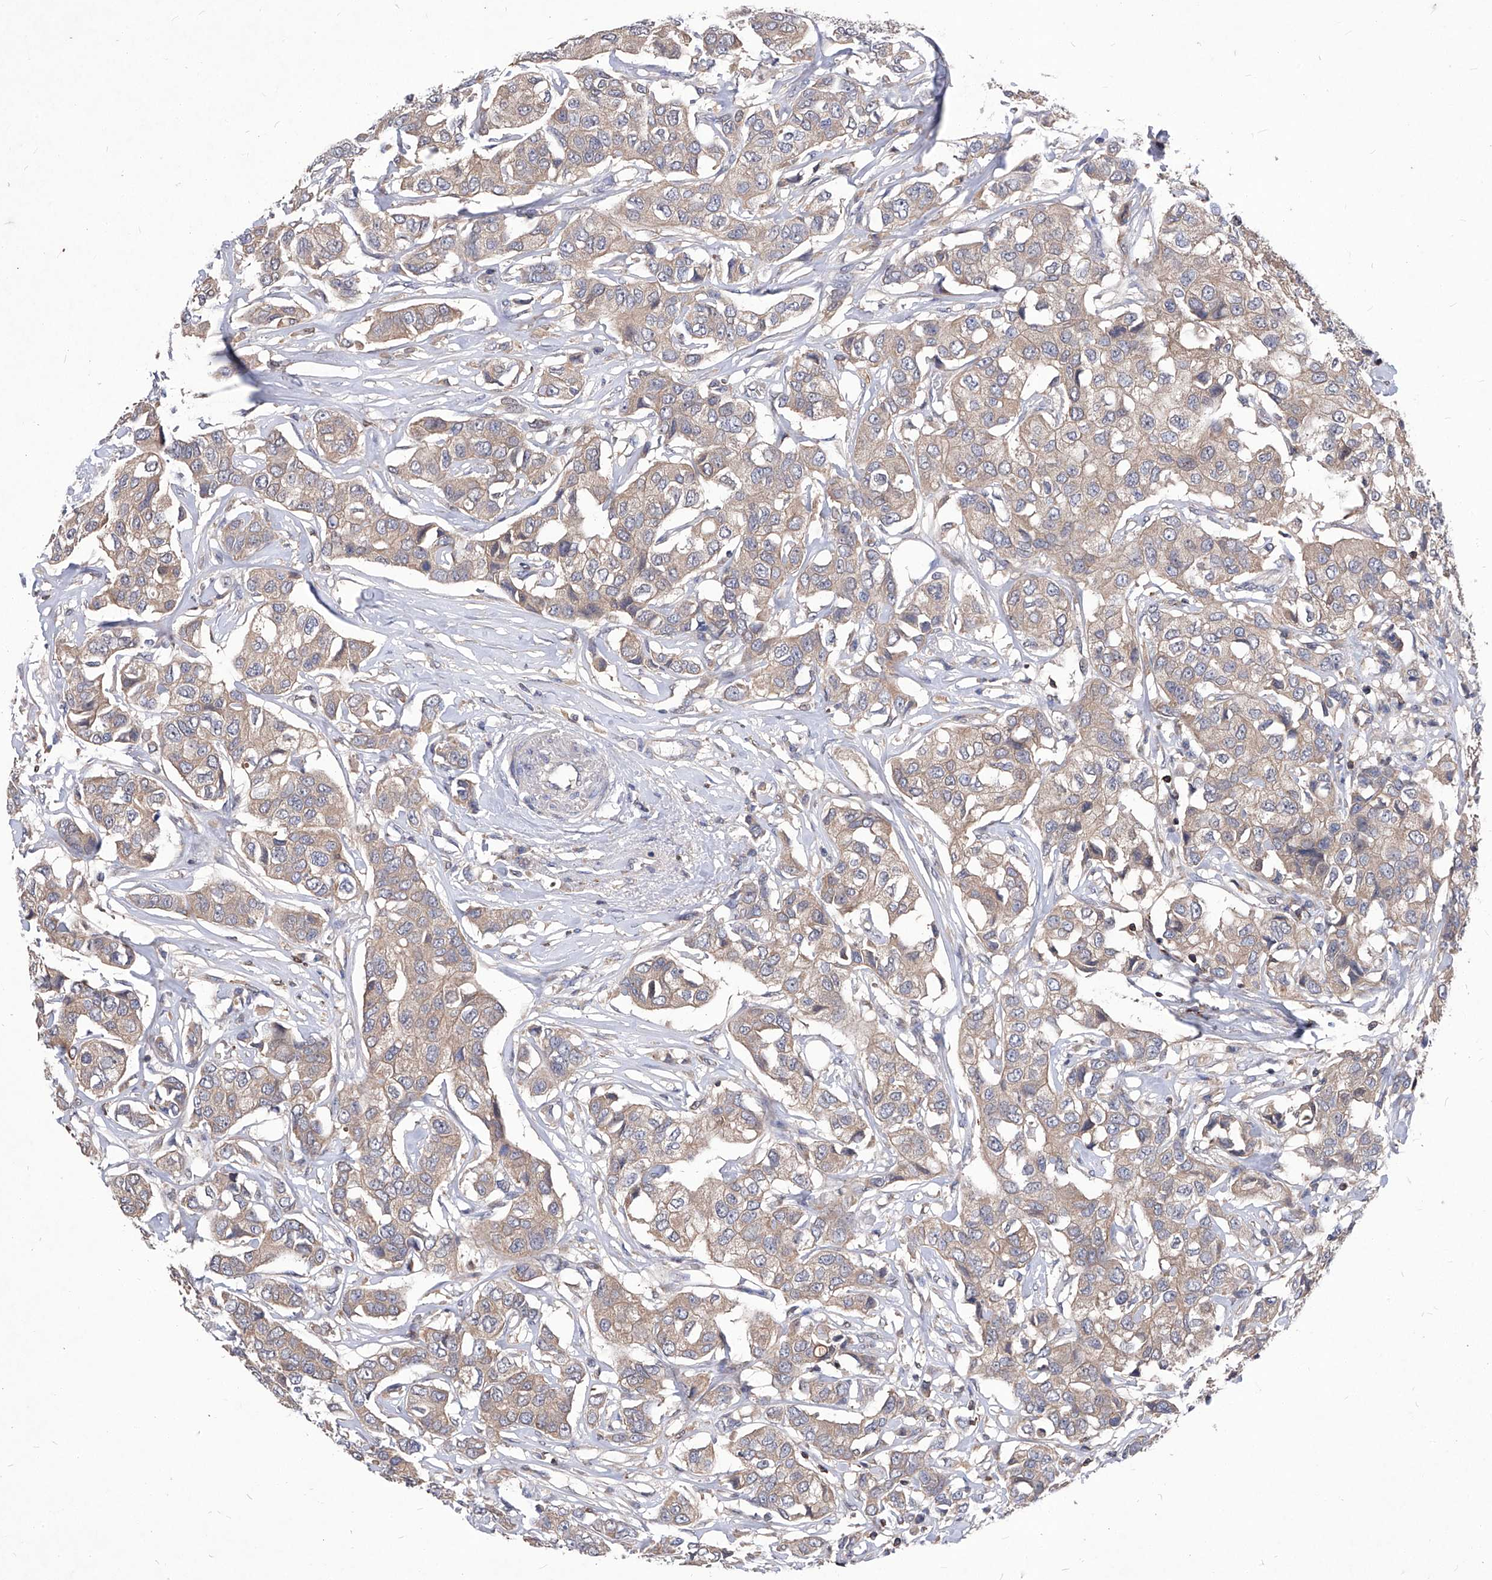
{"staining": {"intensity": "weak", "quantity": ">75%", "location": "cytoplasmic/membranous"}, "tissue": "breast cancer", "cell_type": "Tumor cells", "image_type": "cancer", "snomed": [{"axis": "morphology", "description": "Duct carcinoma"}, {"axis": "topography", "description": "Breast"}], "caption": "Breast cancer was stained to show a protein in brown. There is low levels of weak cytoplasmic/membranous staining in about >75% of tumor cells.", "gene": "SYNGR1", "patient": {"sex": "female", "age": 80}}